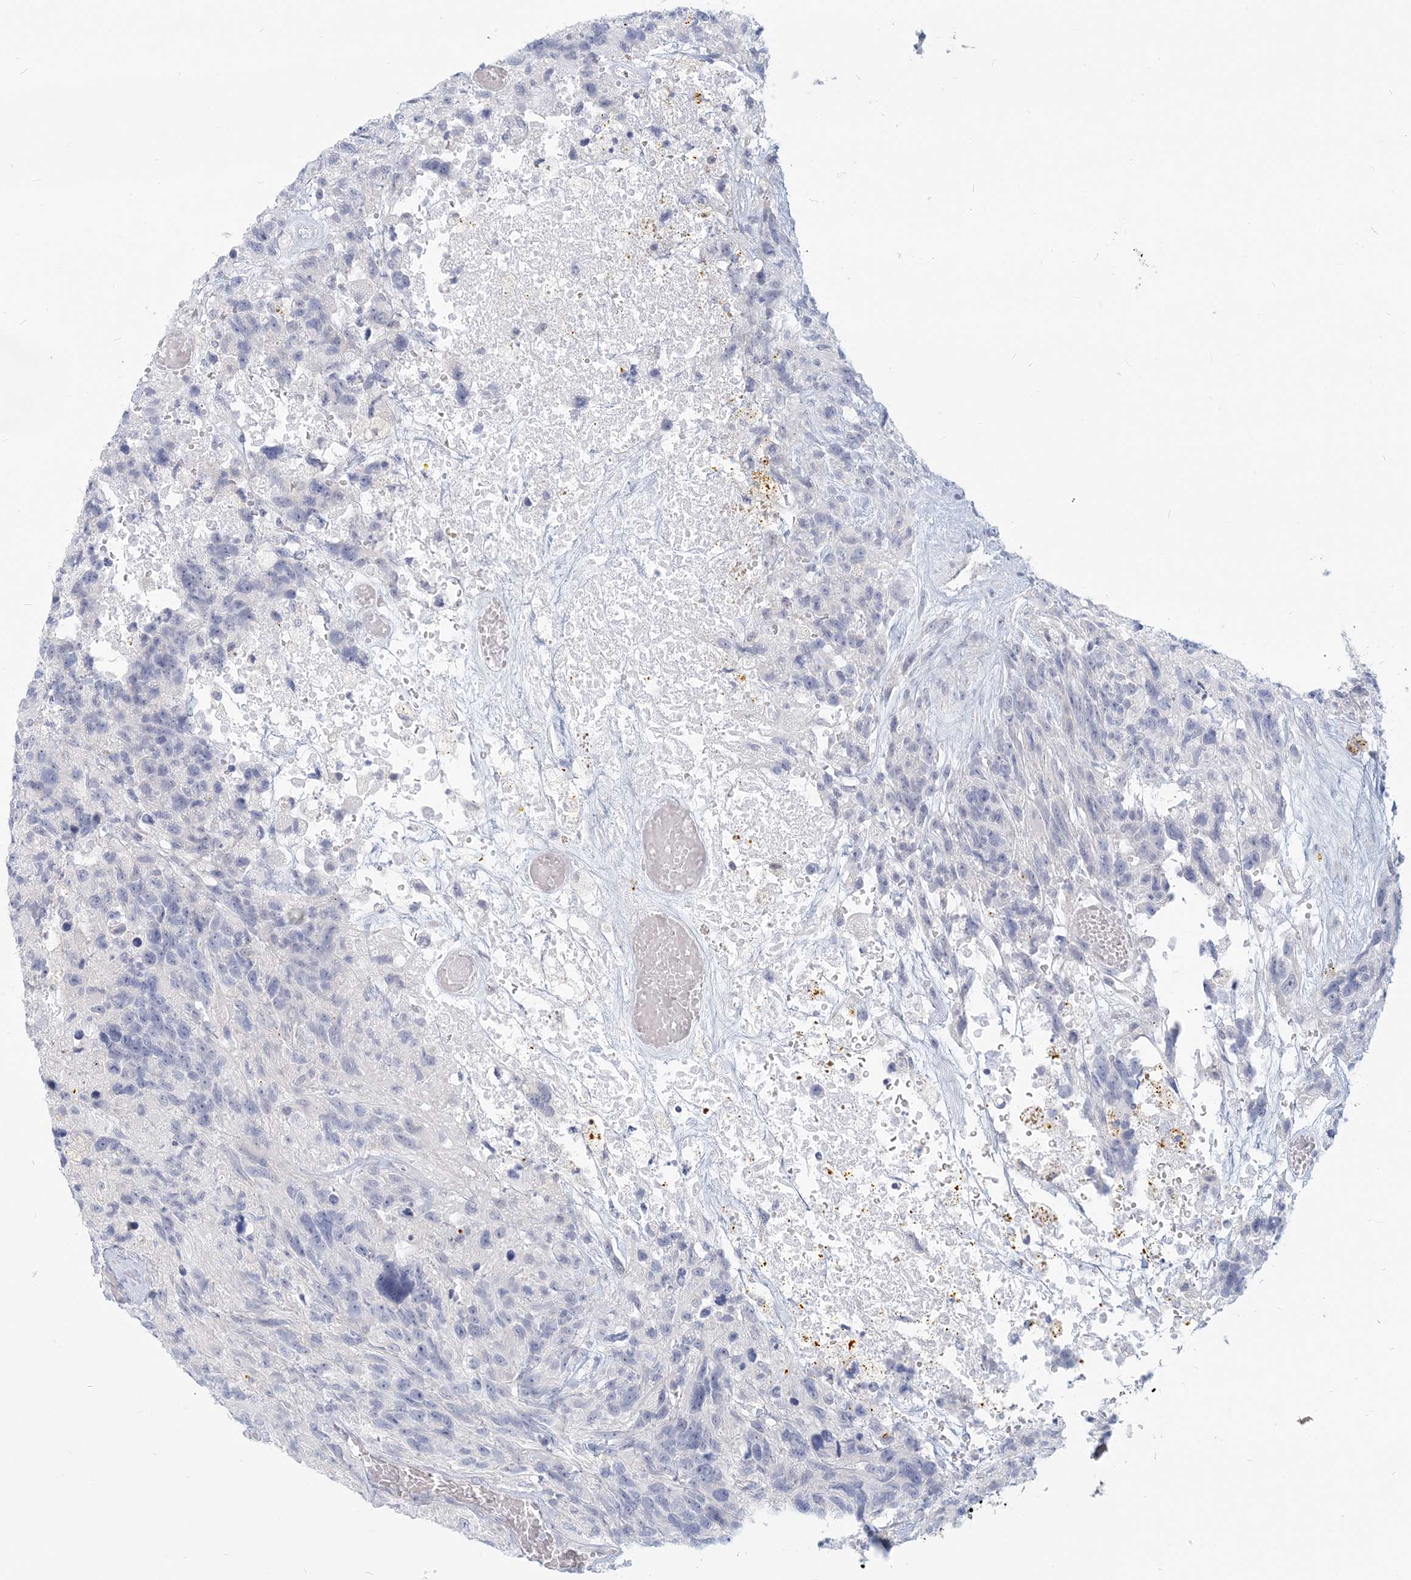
{"staining": {"intensity": "negative", "quantity": "none", "location": "none"}, "tissue": "glioma", "cell_type": "Tumor cells", "image_type": "cancer", "snomed": [{"axis": "morphology", "description": "Glioma, malignant, High grade"}, {"axis": "topography", "description": "Brain"}], "caption": "The photomicrograph demonstrates no staining of tumor cells in high-grade glioma (malignant).", "gene": "GMPPA", "patient": {"sex": "male", "age": 69}}